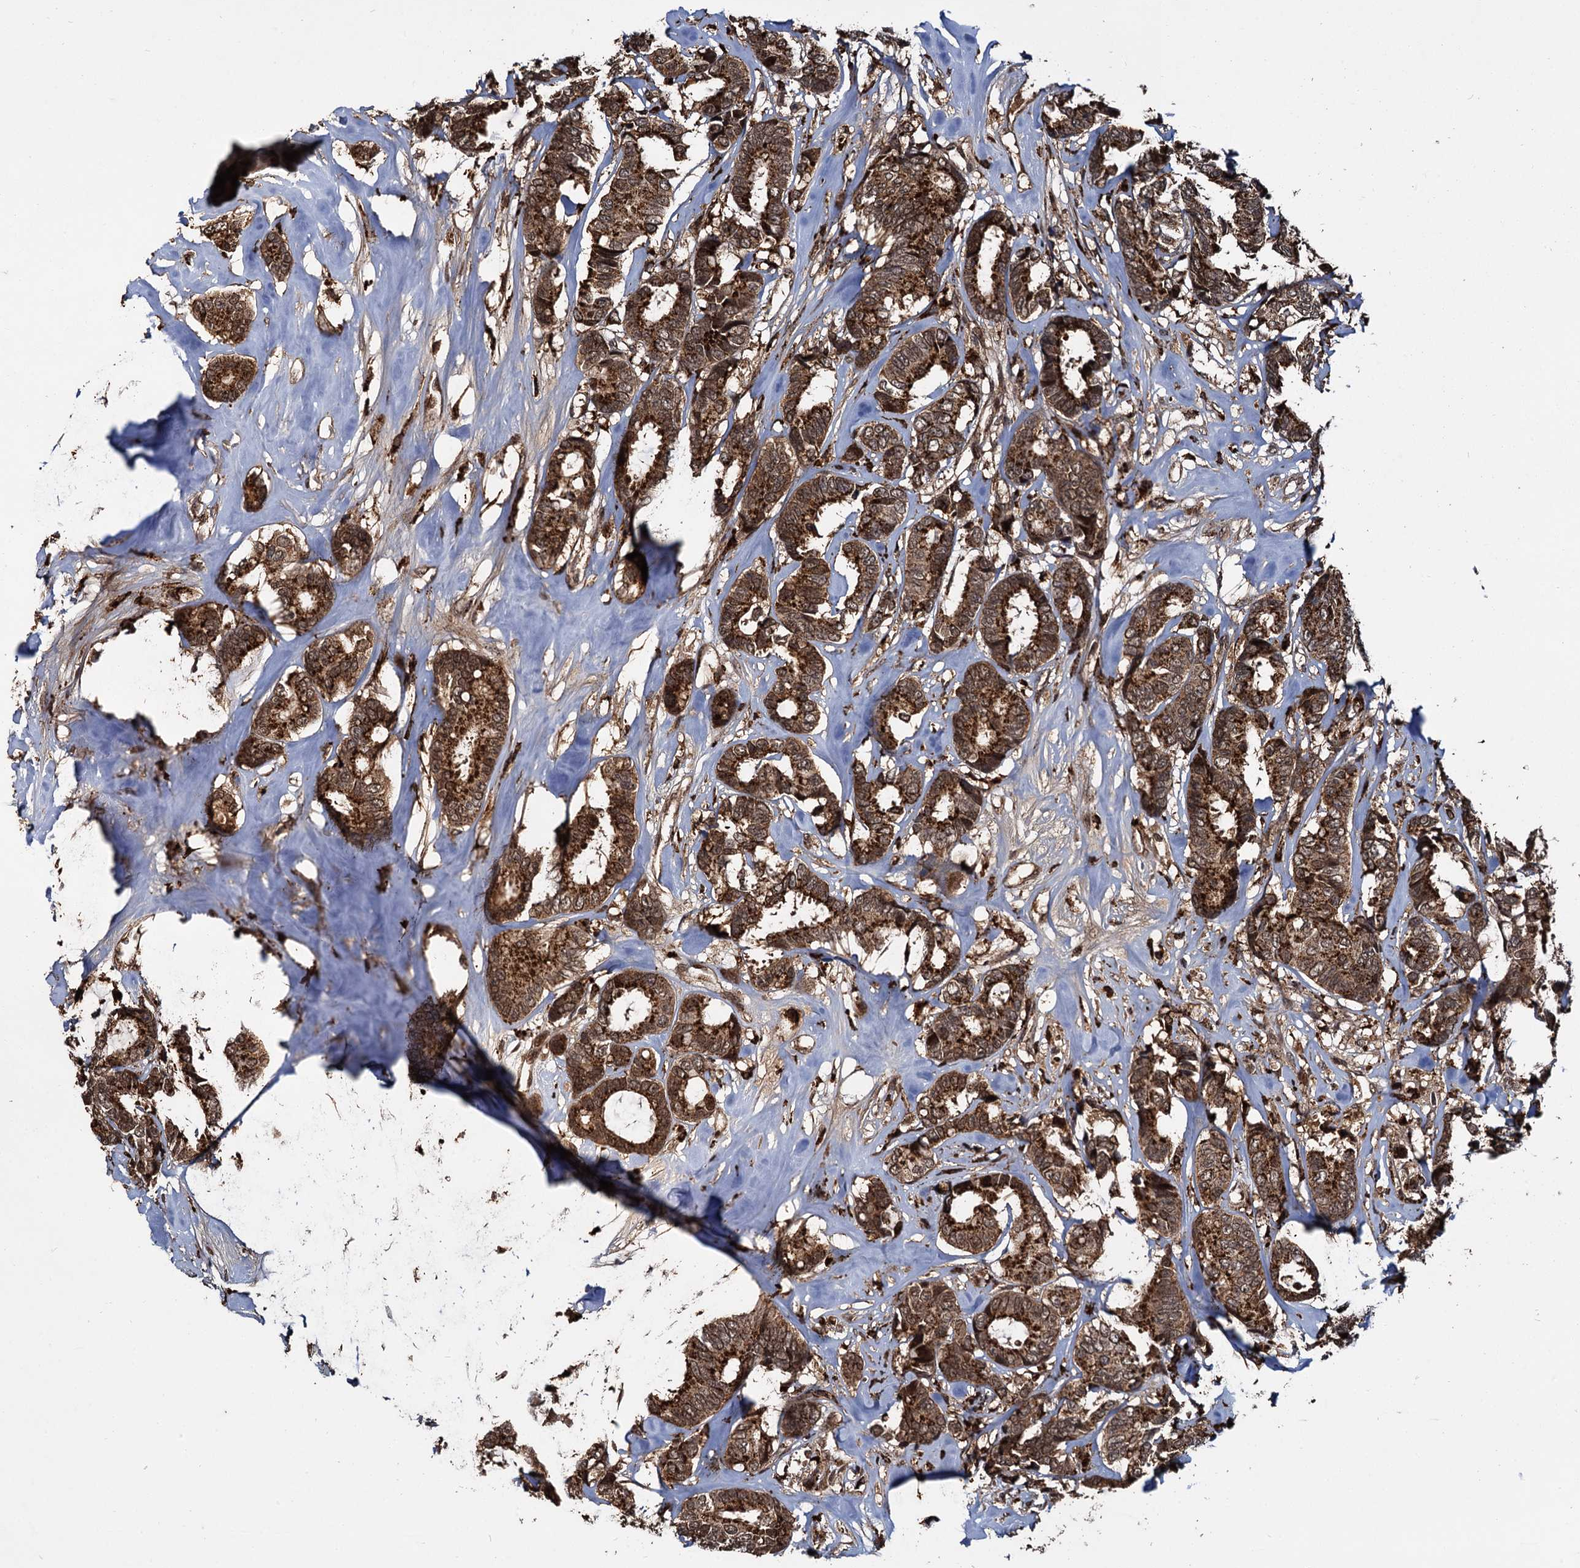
{"staining": {"intensity": "moderate", "quantity": ">75%", "location": "cytoplasmic/membranous,nuclear"}, "tissue": "breast cancer", "cell_type": "Tumor cells", "image_type": "cancer", "snomed": [{"axis": "morphology", "description": "Duct carcinoma"}, {"axis": "topography", "description": "Breast"}], "caption": "Breast cancer (invasive ductal carcinoma) was stained to show a protein in brown. There is medium levels of moderate cytoplasmic/membranous and nuclear expression in approximately >75% of tumor cells. (IHC, brightfield microscopy, high magnification).", "gene": "CEP192", "patient": {"sex": "female", "age": 87}}